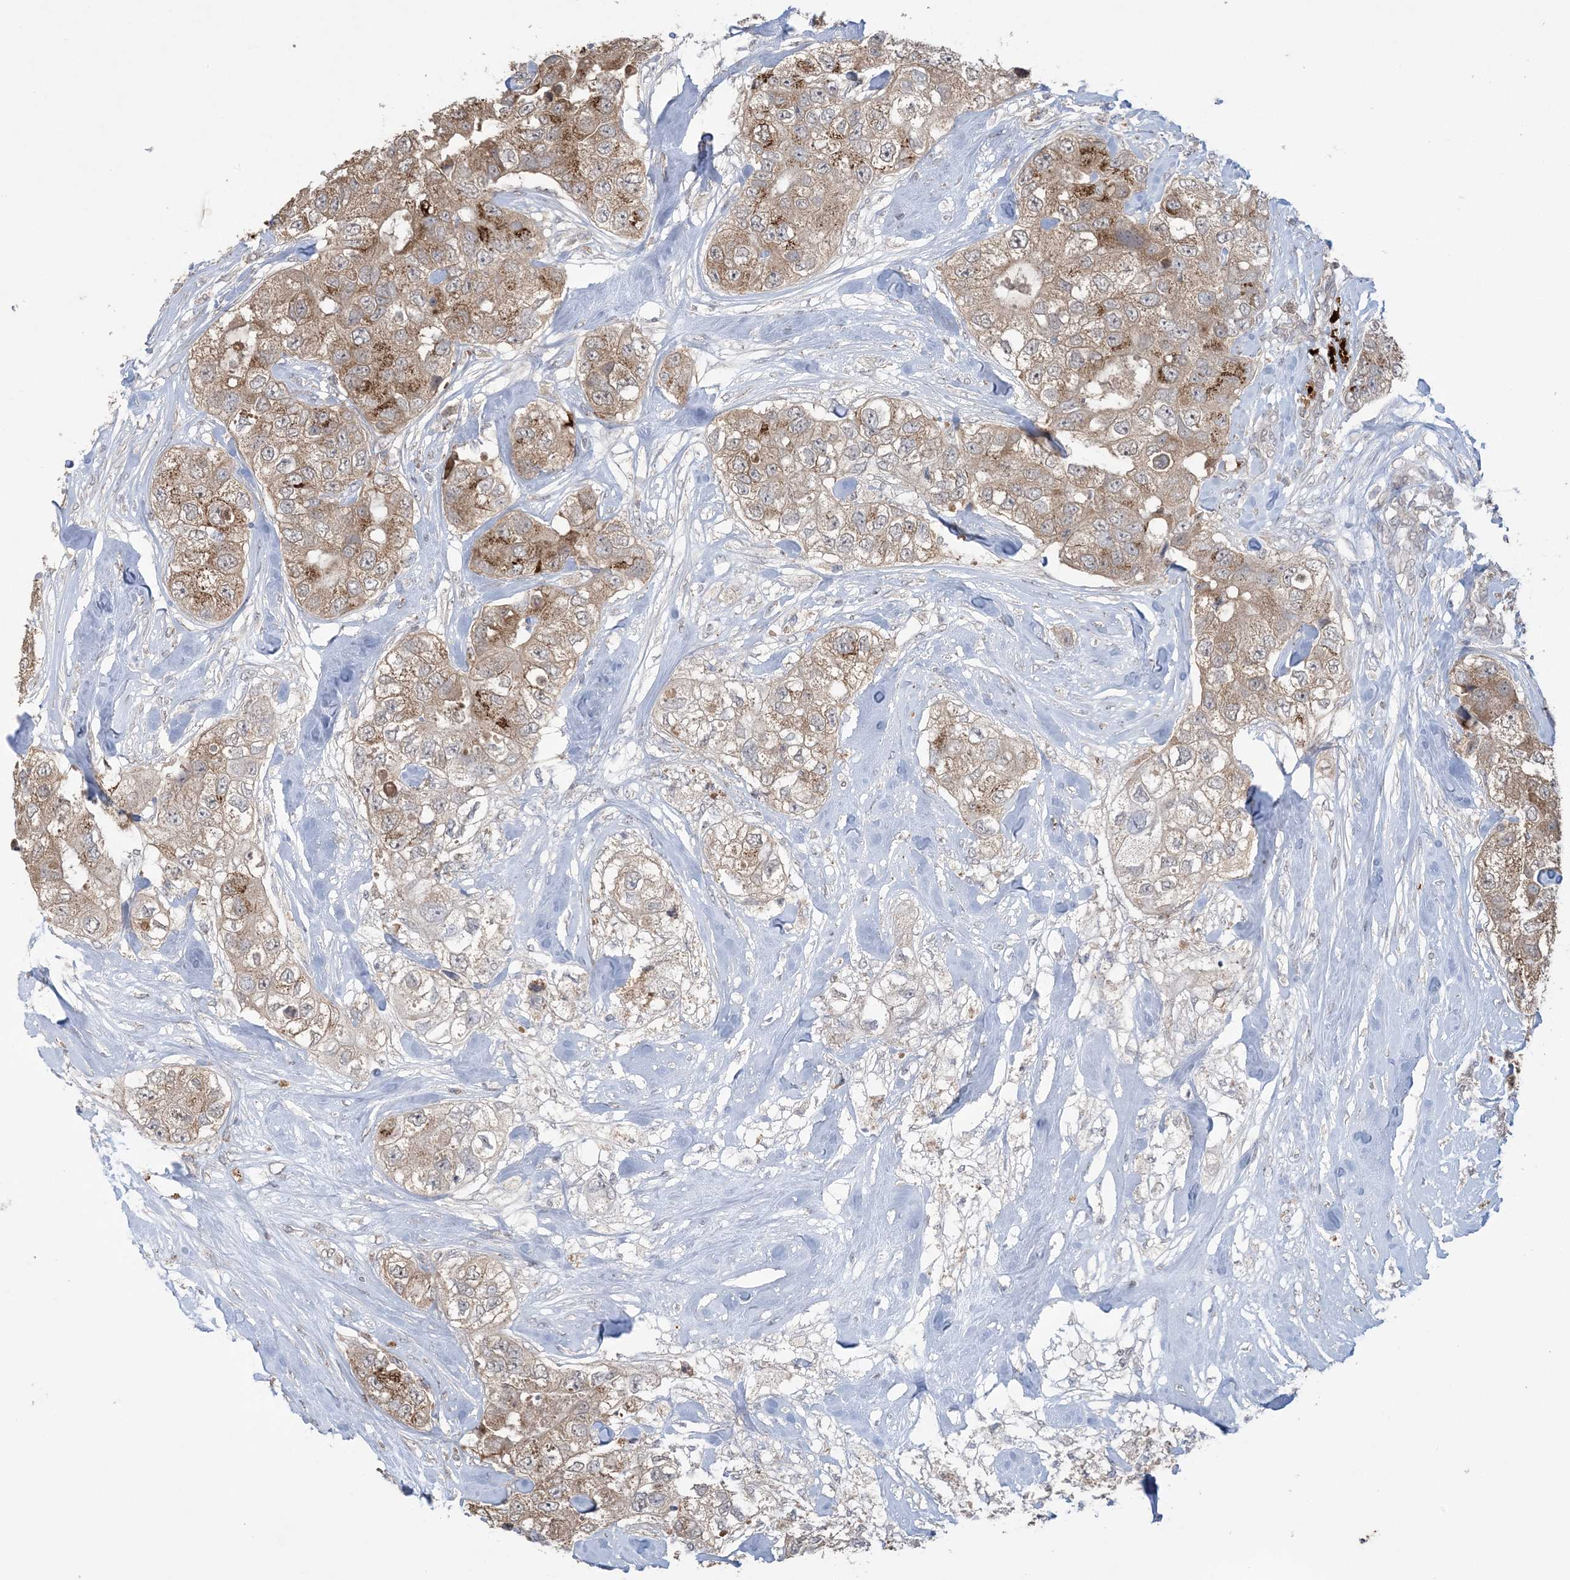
{"staining": {"intensity": "moderate", "quantity": ">75%", "location": "cytoplasmic/membranous"}, "tissue": "breast cancer", "cell_type": "Tumor cells", "image_type": "cancer", "snomed": [{"axis": "morphology", "description": "Duct carcinoma"}, {"axis": "topography", "description": "Breast"}], "caption": "The micrograph displays immunohistochemical staining of breast infiltrating ductal carcinoma. There is moderate cytoplasmic/membranous positivity is seen in about >75% of tumor cells.", "gene": "XRN1", "patient": {"sex": "female", "age": 62}}